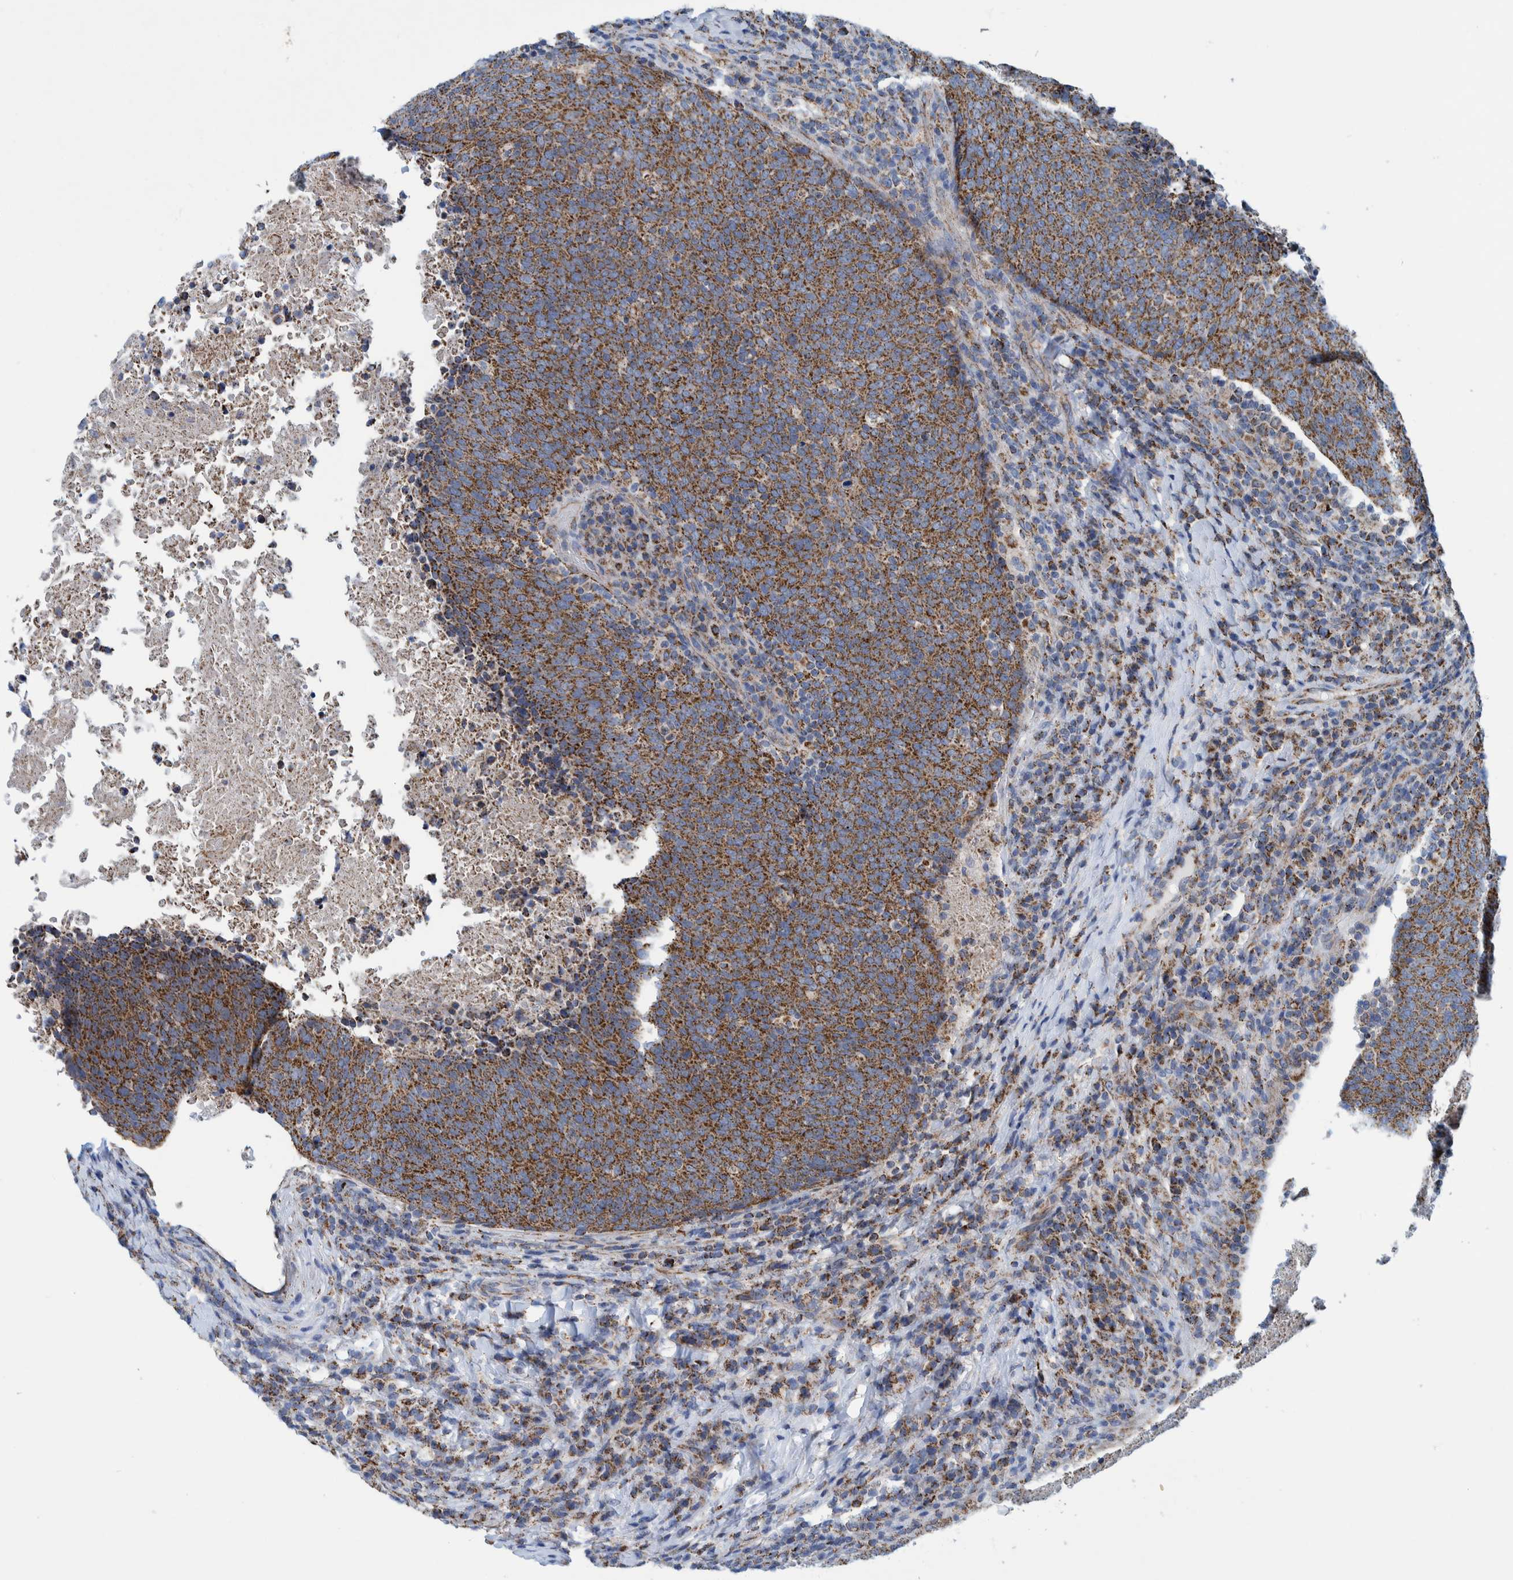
{"staining": {"intensity": "moderate", "quantity": ">75%", "location": "cytoplasmic/membranous"}, "tissue": "head and neck cancer", "cell_type": "Tumor cells", "image_type": "cancer", "snomed": [{"axis": "morphology", "description": "Squamous cell carcinoma, NOS"}, {"axis": "morphology", "description": "Squamous cell carcinoma, metastatic, NOS"}, {"axis": "topography", "description": "Lymph node"}, {"axis": "topography", "description": "Head-Neck"}], "caption": "The micrograph reveals immunohistochemical staining of head and neck cancer. There is moderate cytoplasmic/membranous staining is present in approximately >75% of tumor cells.", "gene": "MRPS7", "patient": {"sex": "male", "age": 62}}